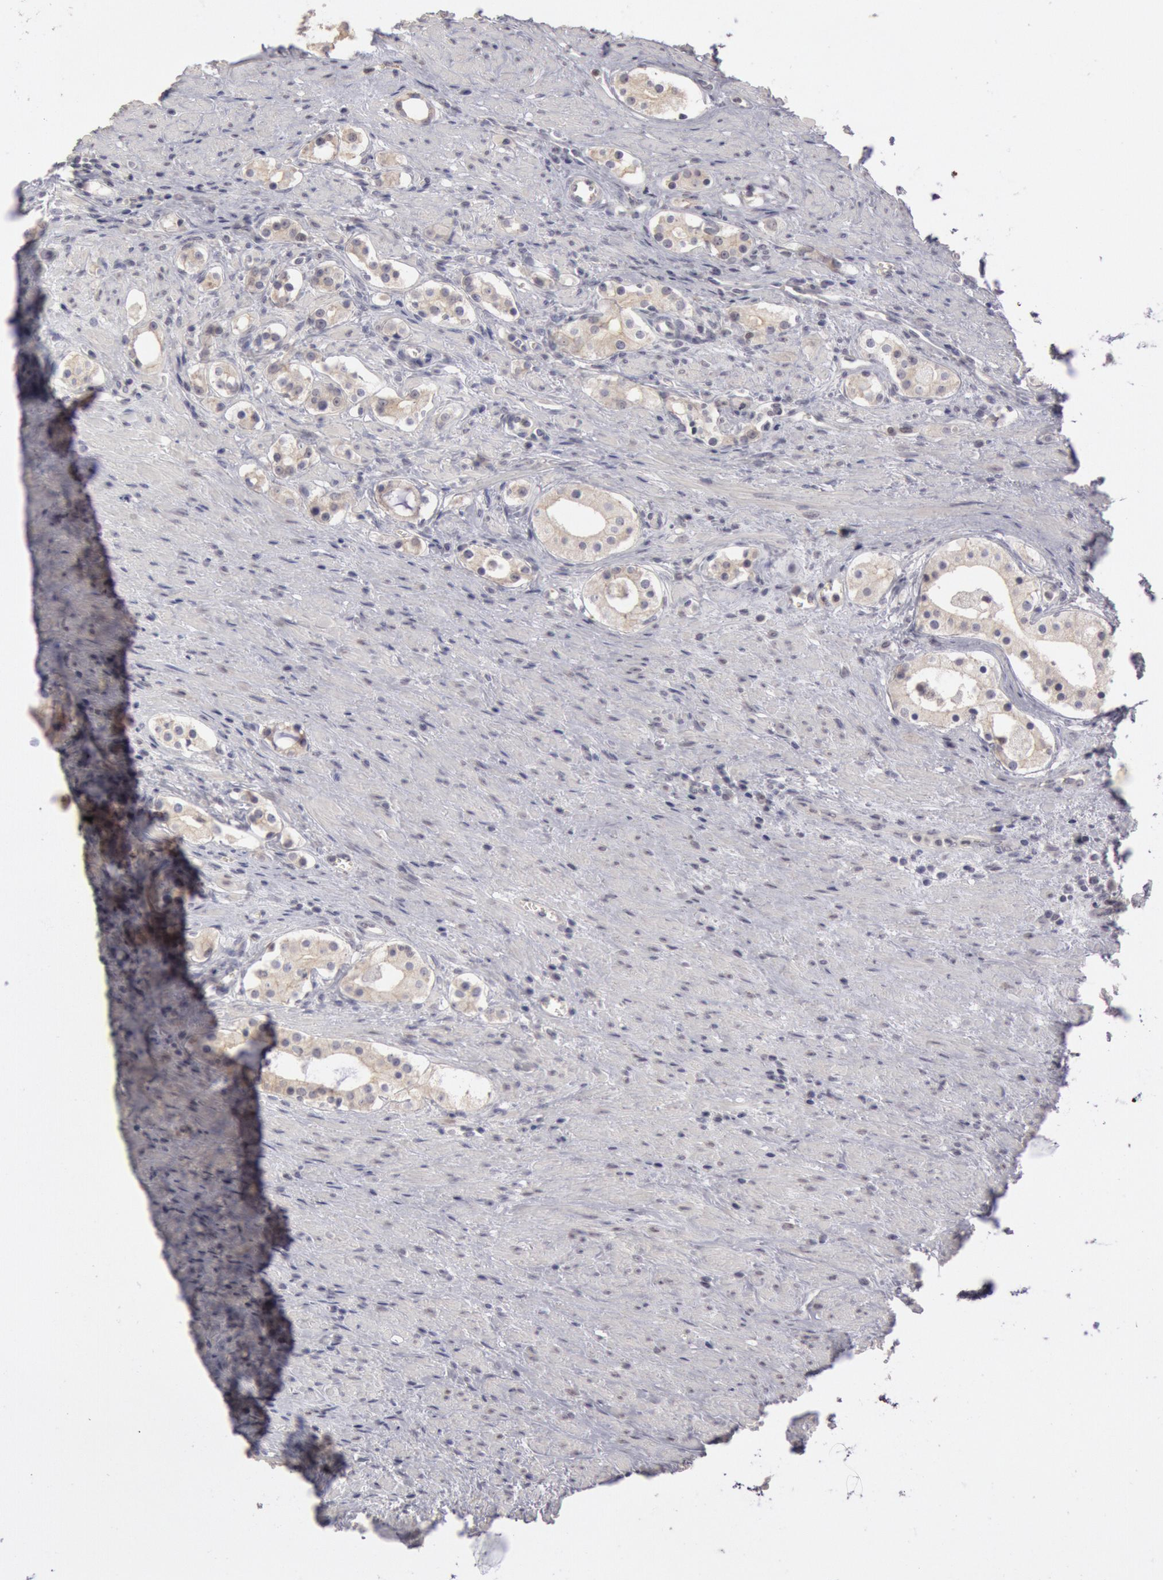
{"staining": {"intensity": "negative", "quantity": "none", "location": "none"}, "tissue": "prostate cancer", "cell_type": "Tumor cells", "image_type": "cancer", "snomed": [{"axis": "morphology", "description": "Adenocarcinoma, Medium grade"}, {"axis": "topography", "description": "Prostate"}], "caption": "This image is of prostate cancer (adenocarcinoma (medium-grade)) stained with immunohistochemistry (IHC) to label a protein in brown with the nuclei are counter-stained blue. There is no staining in tumor cells. (Stains: DAB immunohistochemistry (IHC) with hematoxylin counter stain, Microscopy: brightfield microscopy at high magnification).", "gene": "RIMBP3C", "patient": {"sex": "male", "age": 73}}